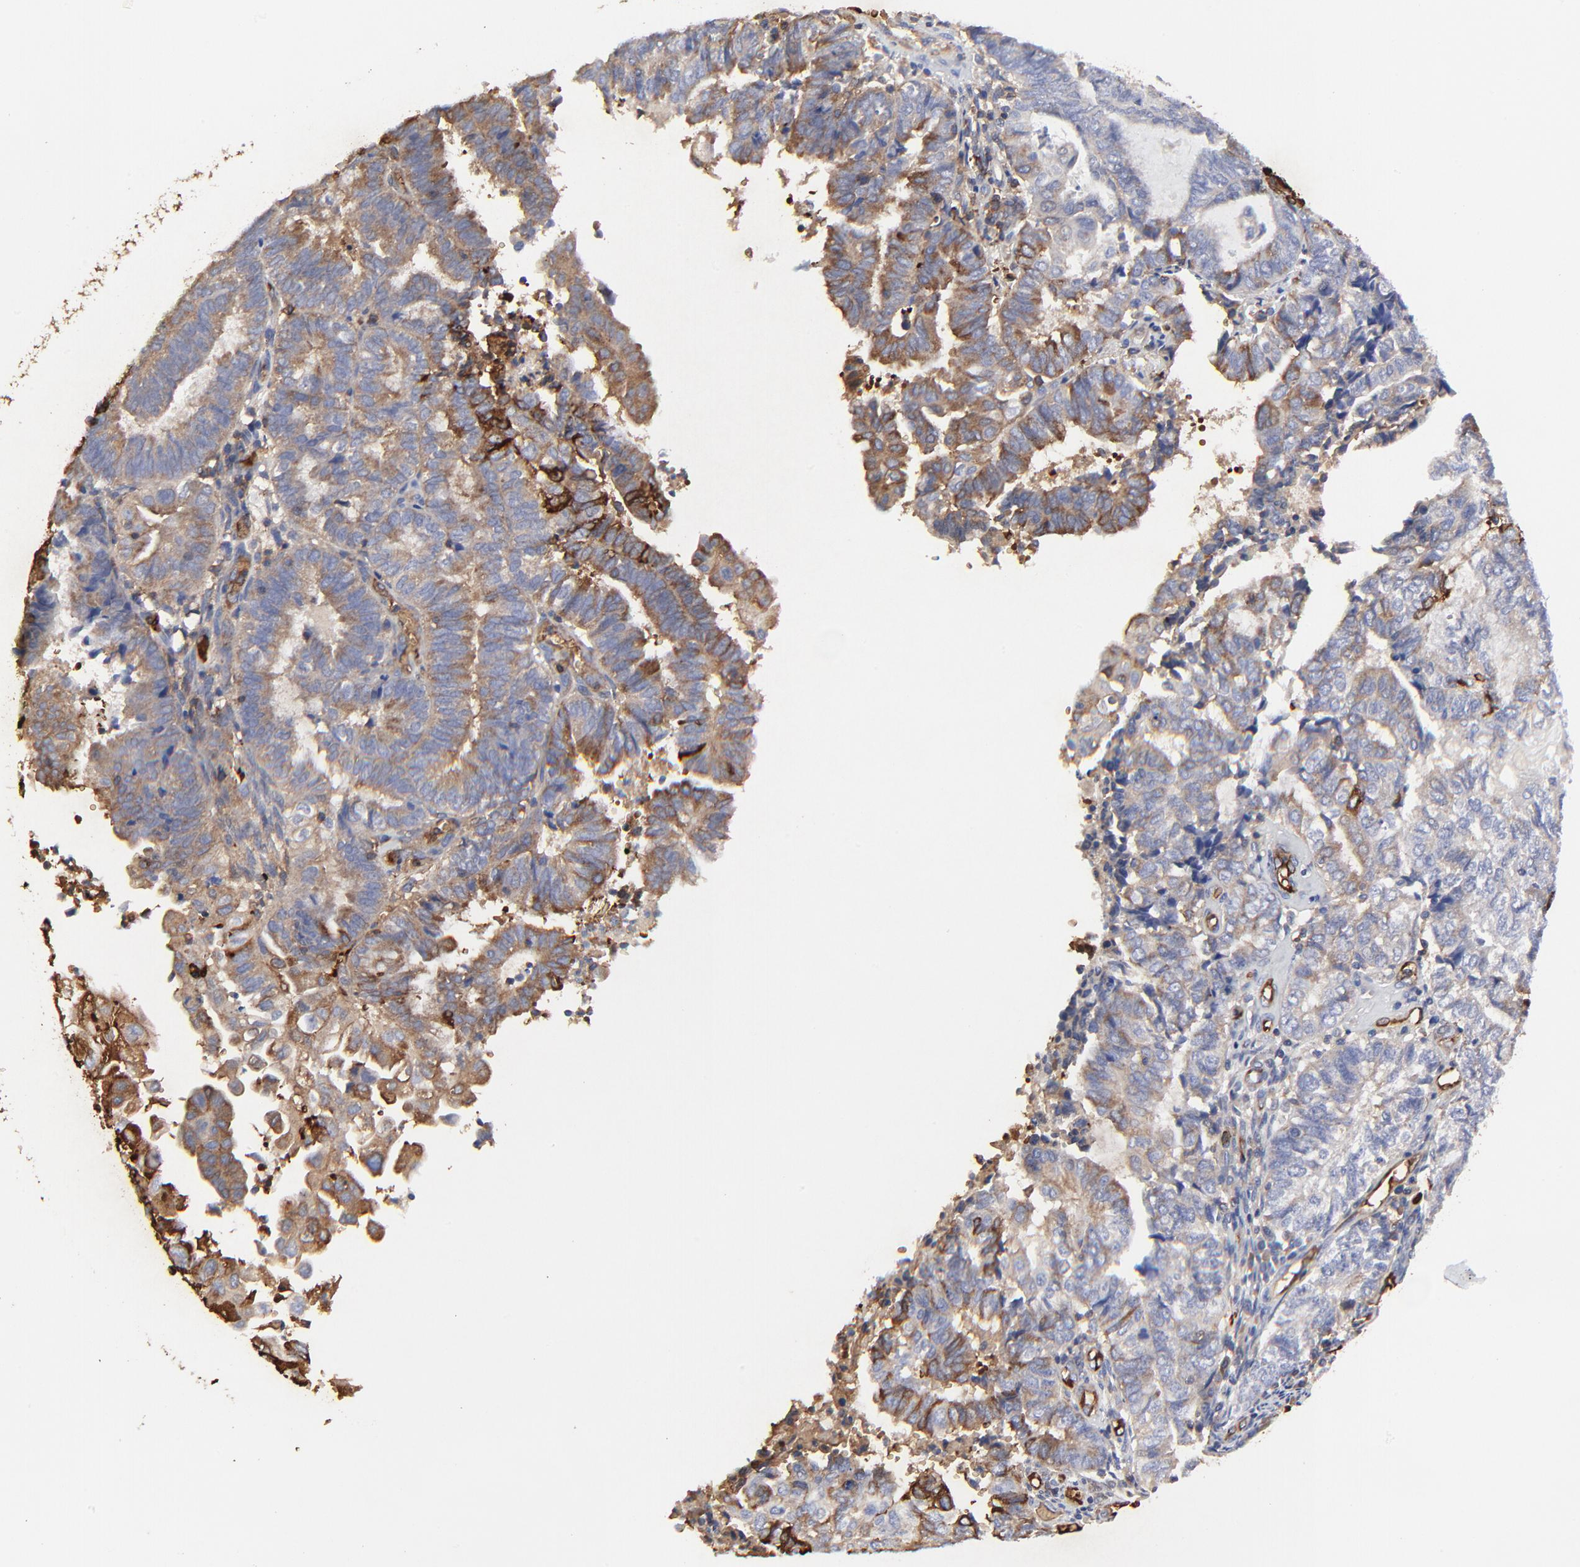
{"staining": {"intensity": "moderate", "quantity": "<25%", "location": "cytoplasmic/membranous"}, "tissue": "endometrial cancer", "cell_type": "Tumor cells", "image_type": "cancer", "snomed": [{"axis": "morphology", "description": "Adenocarcinoma, NOS"}, {"axis": "topography", "description": "Uterus"}, {"axis": "topography", "description": "Endometrium"}], "caption": "Protein analysis of endometrial cancer (adenocarcinoma) tissue reveals moderate cytoplasmic/membranous staining in approximately <25% of tumor cells.", "gene": "PAG1", "patient": {"sex": "female", "age": 70}}